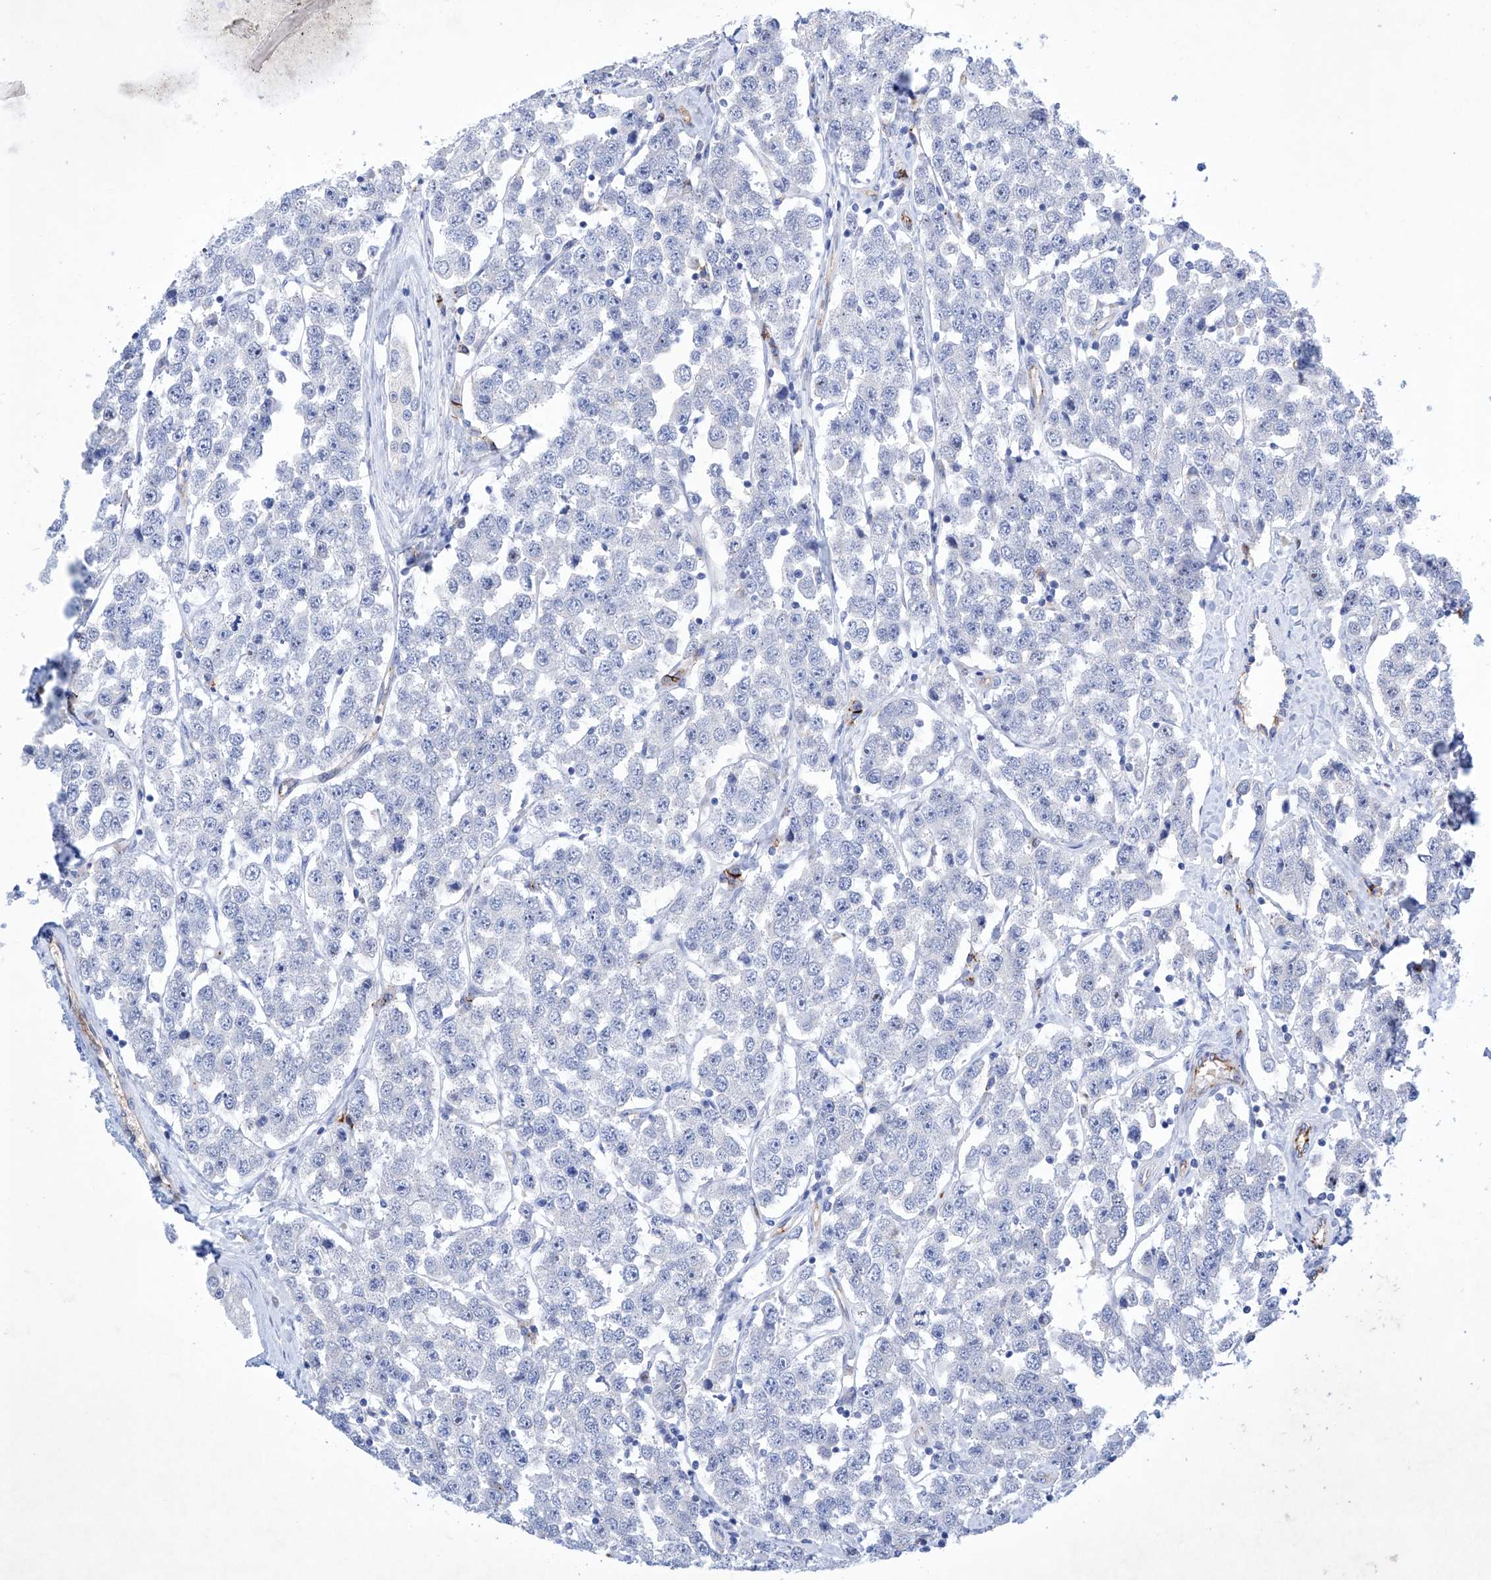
{"staining": {"intensity": "negative", "quantity": "none", "location": "none"}, "tissue": "testis cancer", "cell_type": "Tumor cells", "image_type": "cancer", "snomed": [{"axis": "morphology", "description": "Seminoma, NOS"}, {"axis": "topography", "description": "Testis"}], "caption": "Tumor cells show no significant expression in testis seminoma.", "gene": "ETV7", "patient": {"sex": "male", "age": 28}}